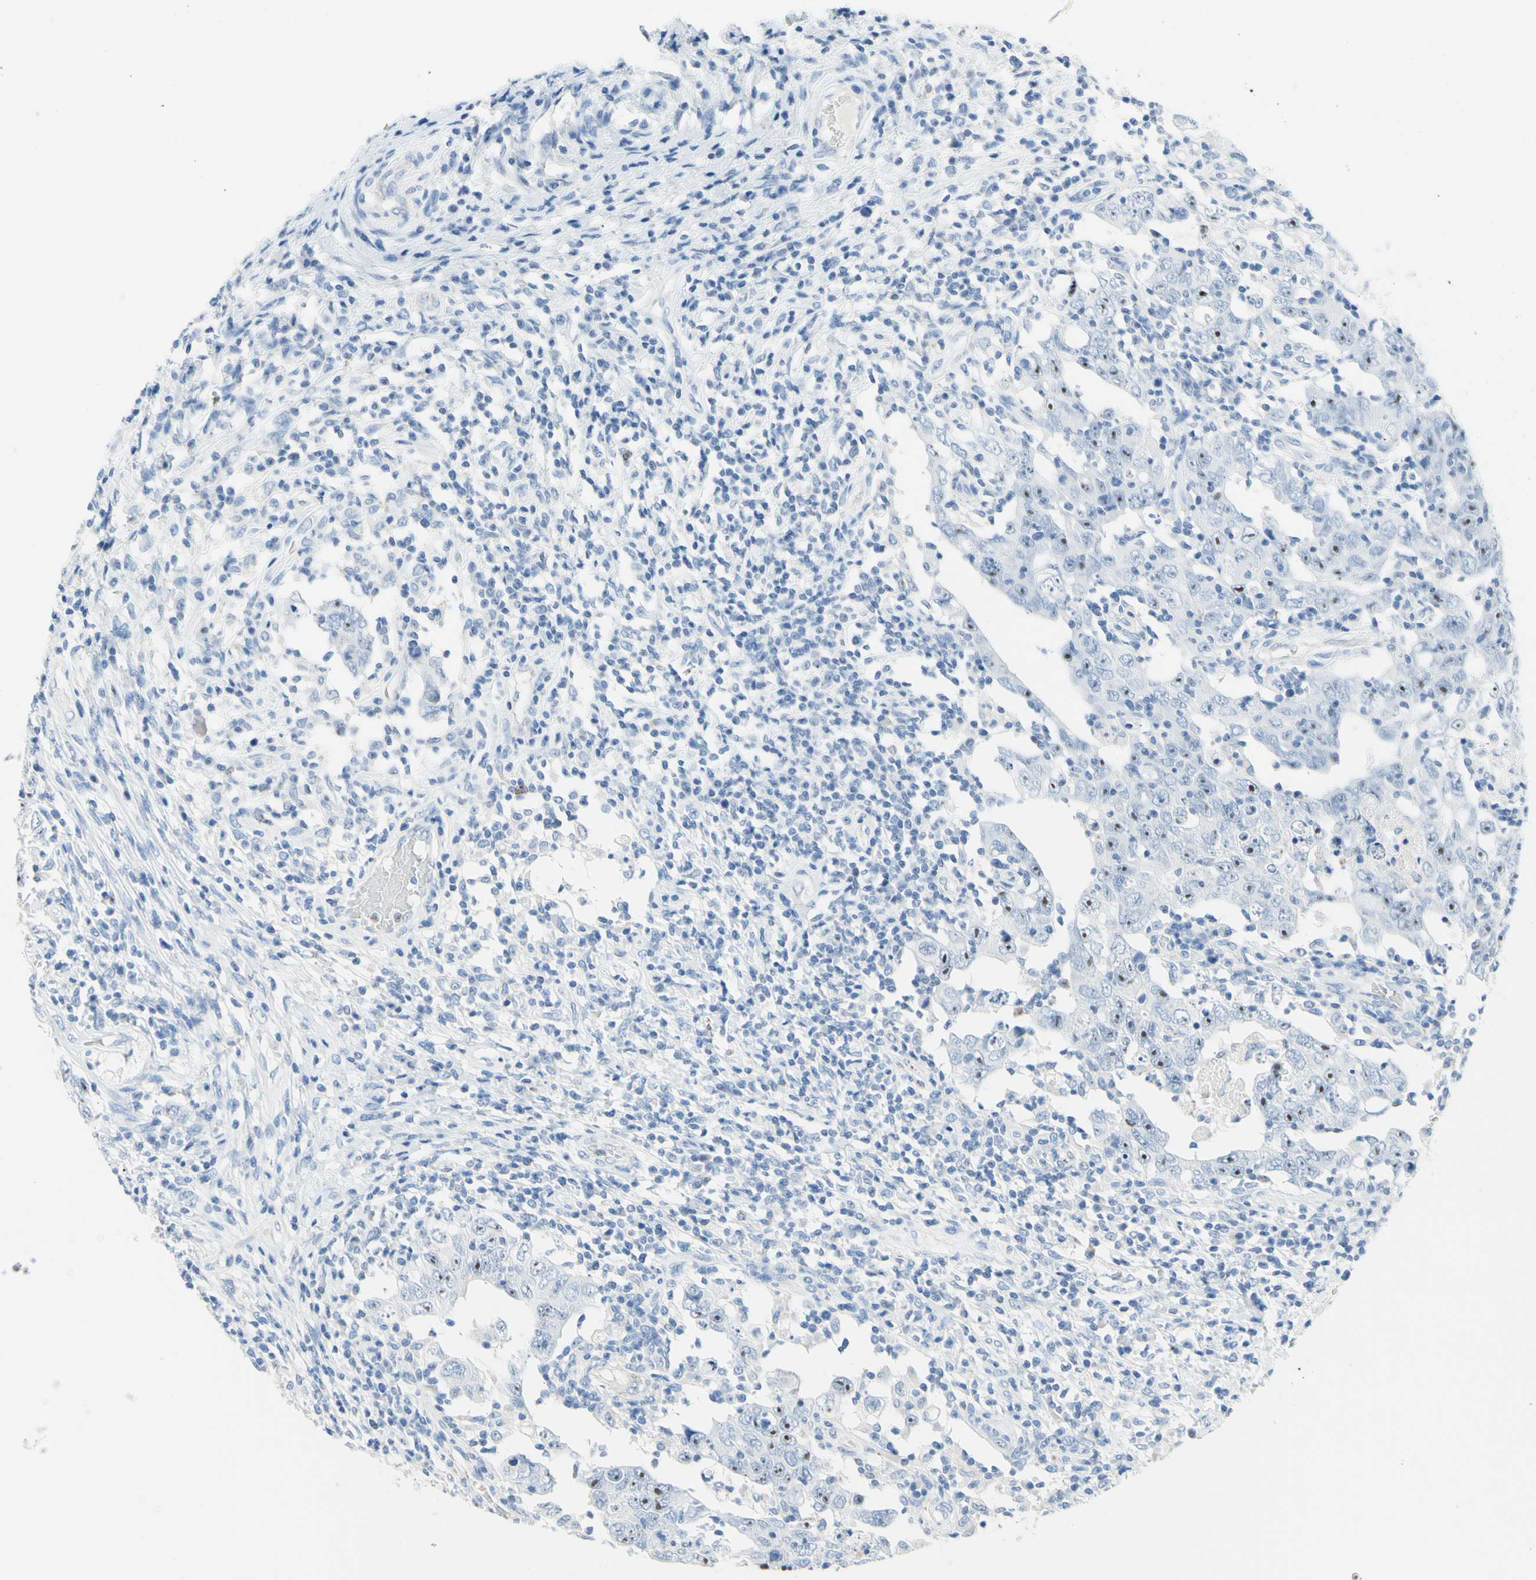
{"staining": {"intensity": "moderate", "quantity": "<25%", "location": "nuclear"}, "tissue": "testis cancer", "cell_type": "Tumor cells", "image_type": "cancer", "snomed": [{"axis": "morphology", "description": "Carcinoma, Embryonal, NOS"}, {"axis": "topography", "description": "Testis"}], "caption": "Tumor cells demonstrate moderate nuclear expression in about <25% of cells in testis embryonal carcinoma.", "gene": "CYSLTR1", "patient": {"sex": "male", "age": 26}}